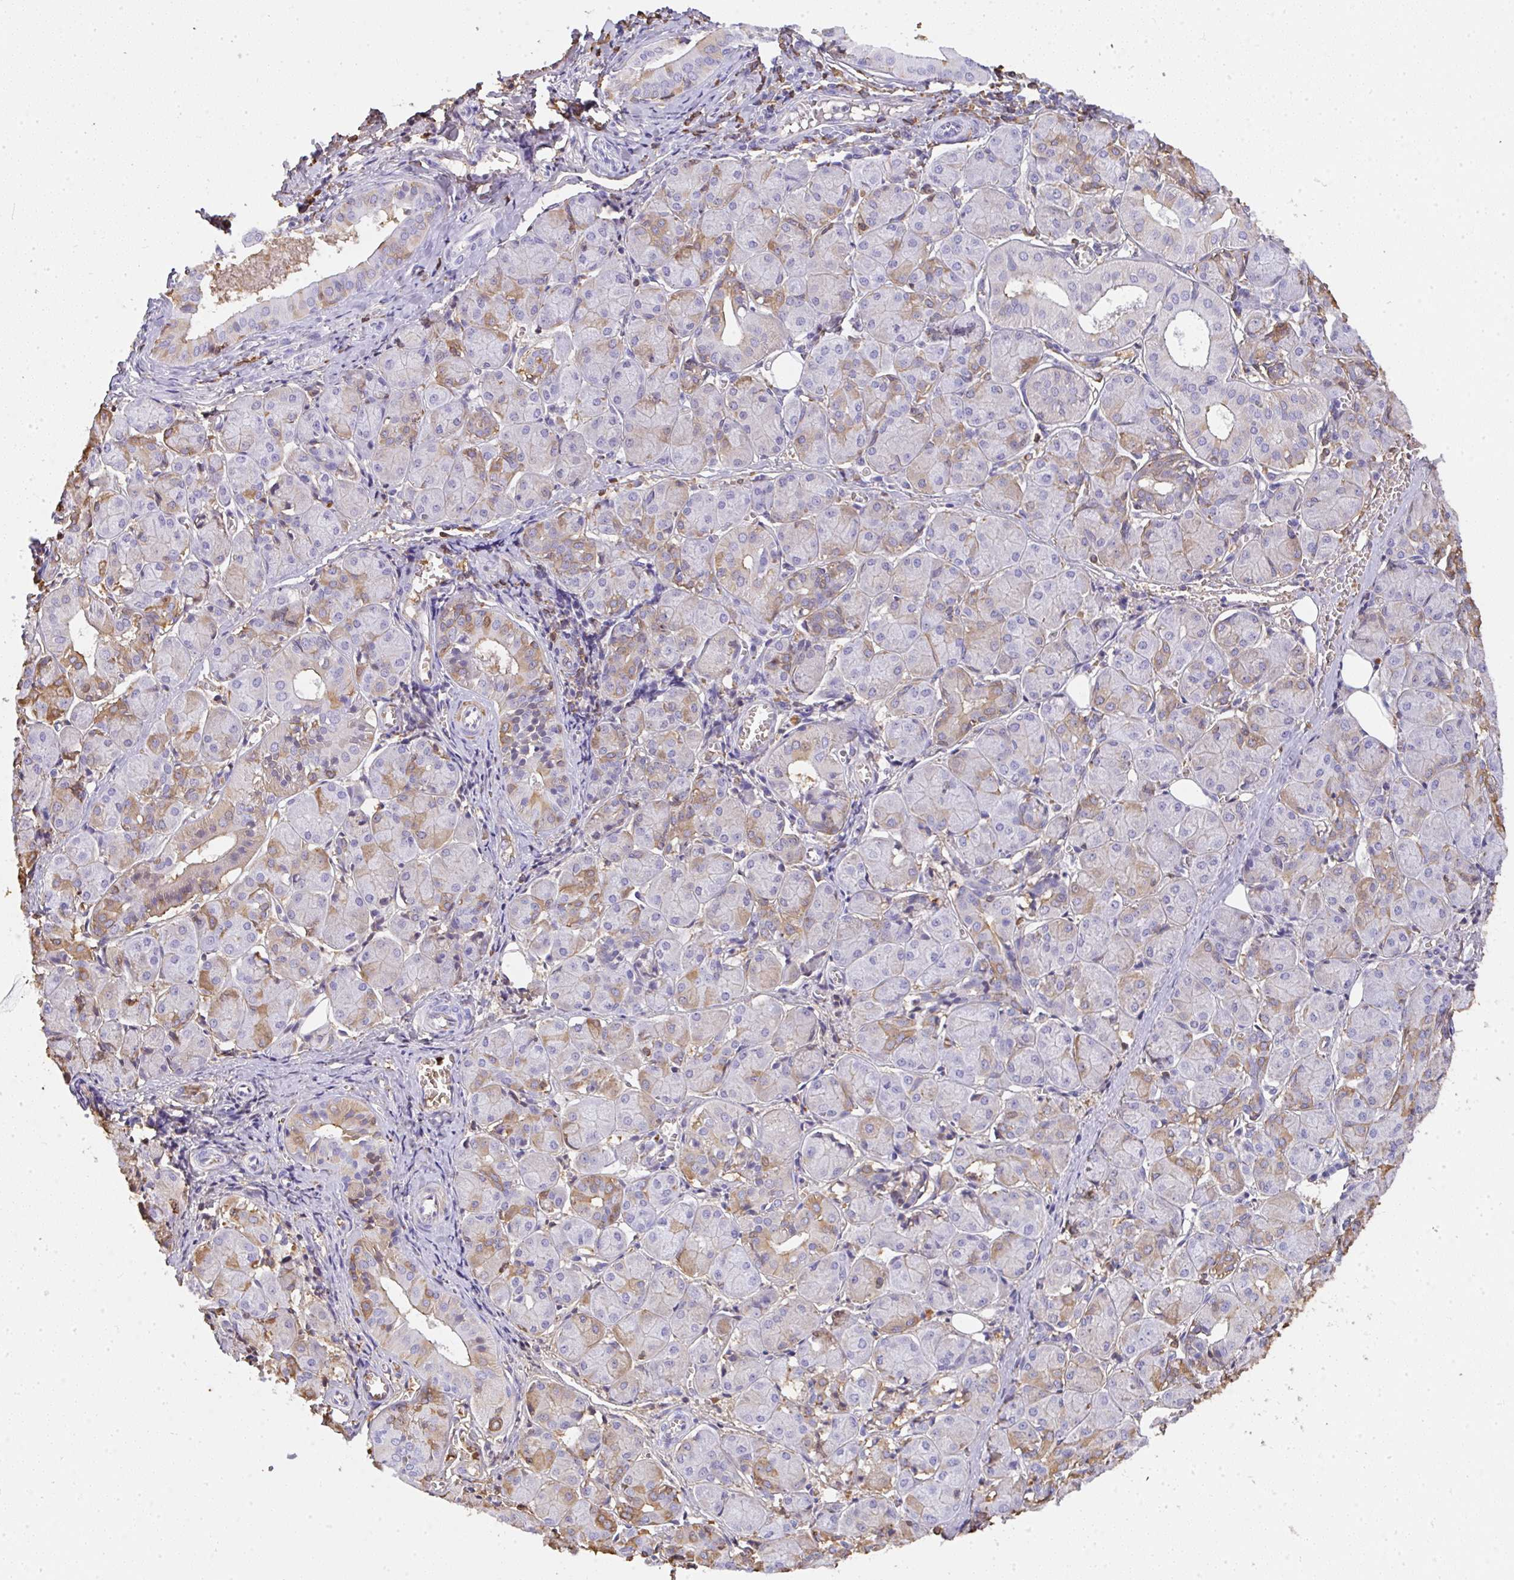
{"staining": {"intensity": "weak", "quantity": "<25%", "location": "cytoplasmic/membranous"}, "tissue": "salivary gland", "cell_type": "Glandular cells", "image_type": "normal", "snomed": [{"axis": "morphology", "description": "Normal tissue, NOS"}, {"axis": "morphology", "description": "Inflammation, NOS"}, {"axis": "topography", "description": "Lymph node"}, {"axis": "topography", "description": "Salivary gland"}], "caption": "High power microscopy micrograph of an IHC image of unremarkable salivary gland, revealing no significant positivity in glandular cells. (Stains: DAB immunohistochemistry with hematoxylin counter stain, Microscopy: brightfield microscopy at high magnification).", "gene": "SMYD5", "patient": {"sex": "male", "age": 3}}